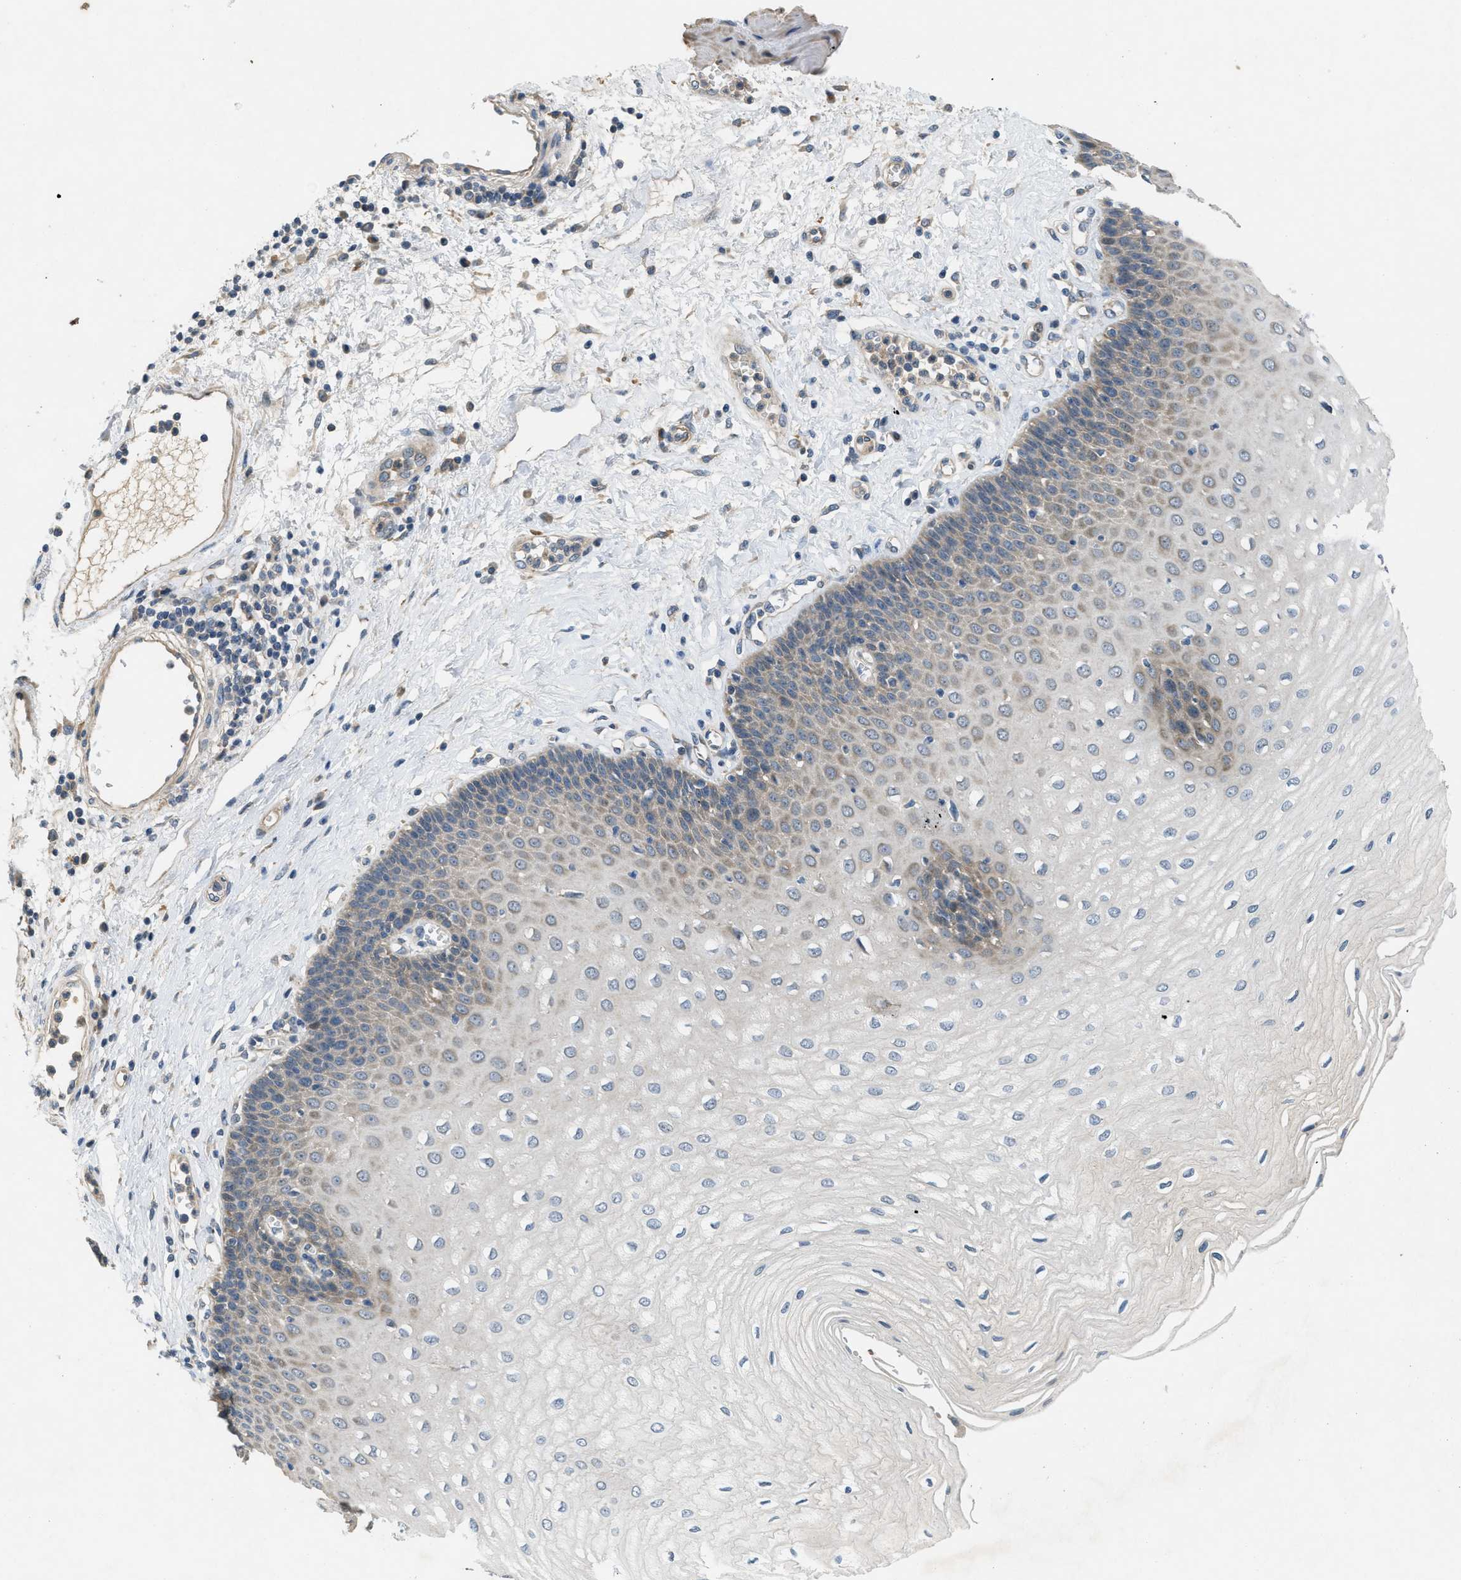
{"staining": {"intensity": "weak", "quantity": "25%-75%", "location": "cytoplasmic/membranous"}, "tissue": "esophagus", "cell_type": "Squamous epithelial cells", "image_type": "normal", "snomed": [{"axis": "morphology", "description": "Normal tissue, NOS"}, {"axis": "morphology", "description": "Squamous cell carcinoma, NOS"}, {"axis": "topography", "description": "Esophagus"}], "caption": "A high-resolution image shows IHC staining of normal esophagus, which demonstrates weak cytoplasmic/membranous positivity in approximately 25%-75% of squamous epithelial cells.", "gene": "ADCY6", "patient": {"sex": "male", "age": 65}}